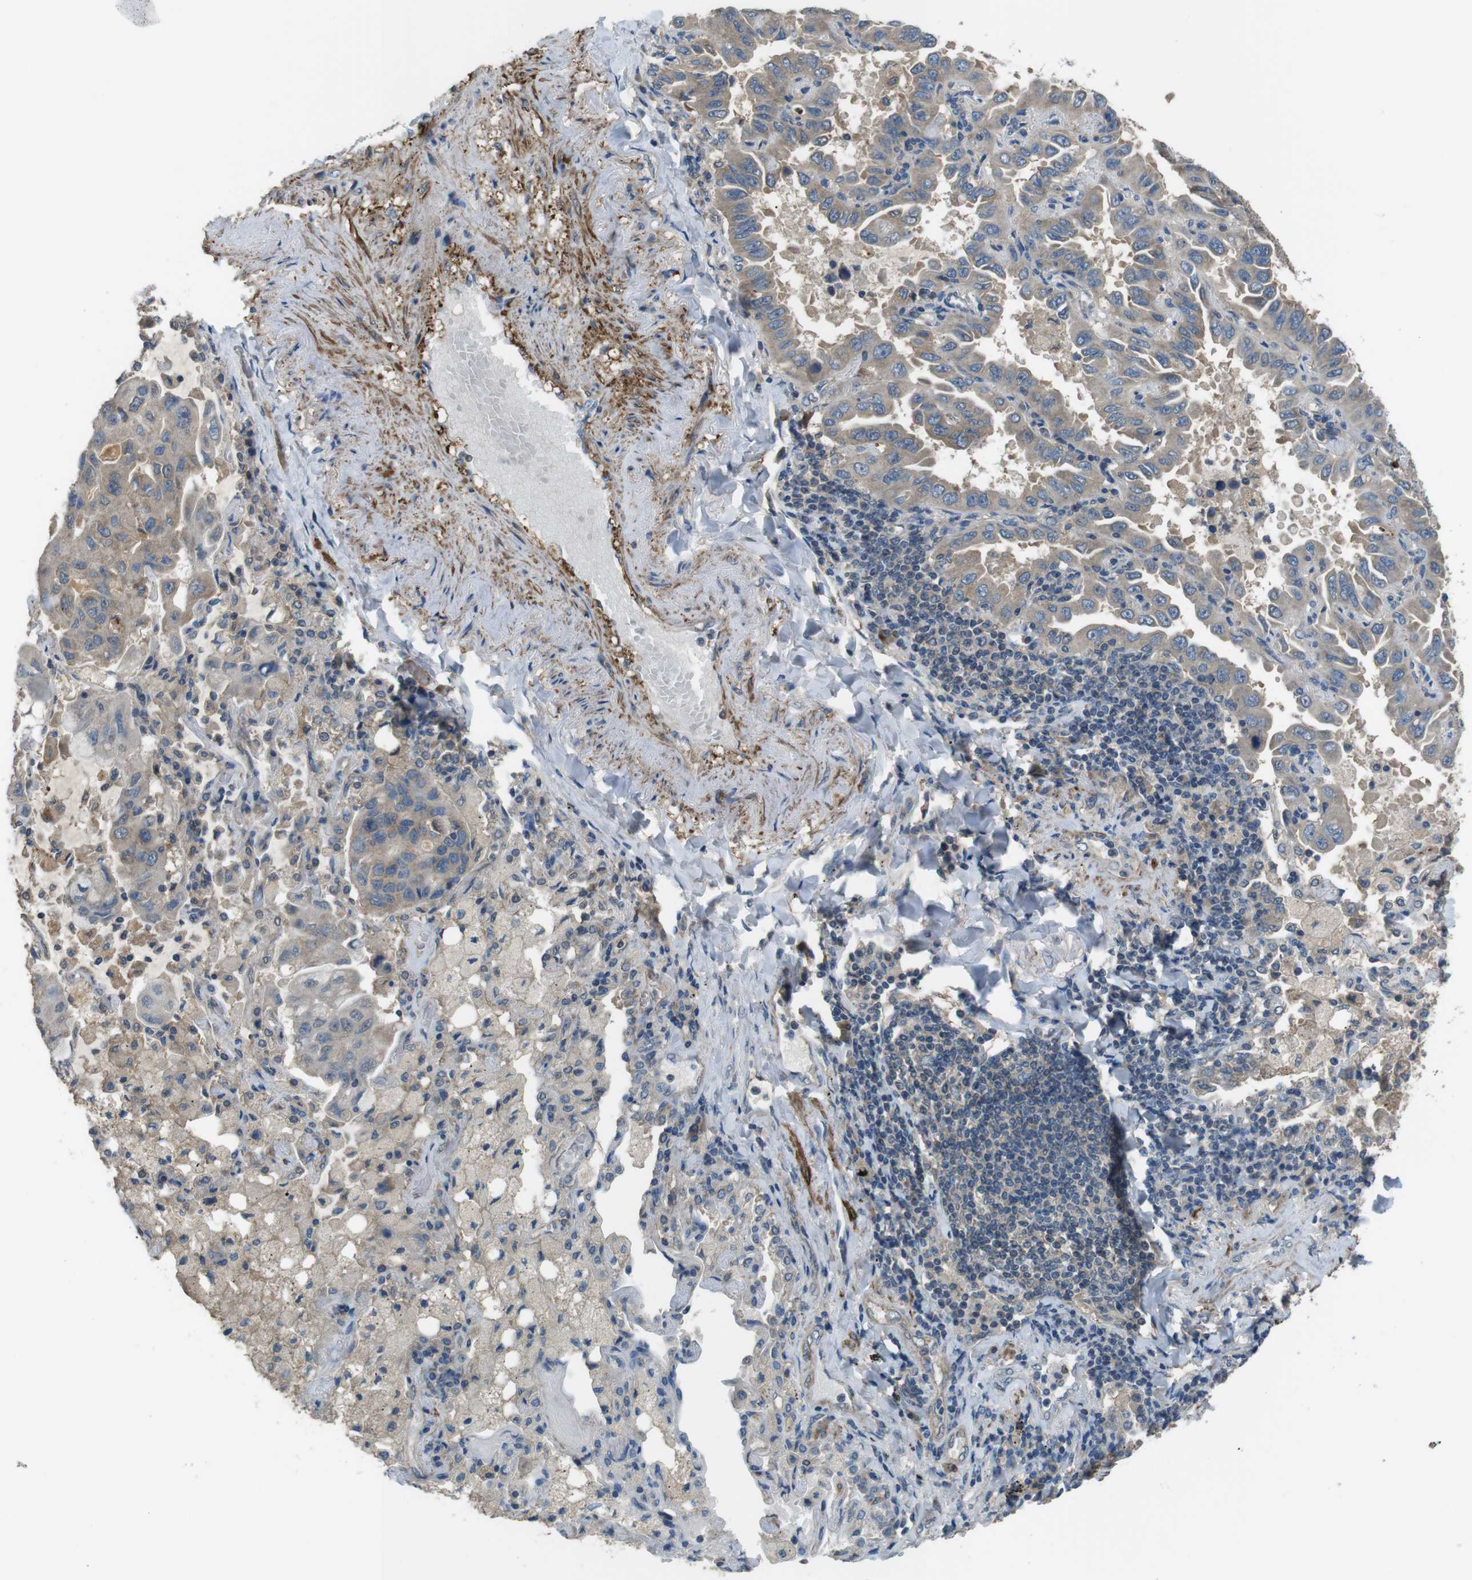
{"staining": {"intensity": "weak", "quantity": ">75%", "location": "cytoplasmic/membranous"}, "tissue": "lung cancer", "cell_type": "Tumor cells", "image_type": "cancer", "snomed": [{"axis": "morphology", "description": "Adenocarcinoma, NOS"}, {"axis": "topography", "description": "Lung"}], "caption": "An image of lung cancer (adenocarcinoma) stained for a protein shows weak cytoplasmic/membranous brown staining in tumor cells.", "gene": "FUT2", "patient": {"sex": "male", "age": 64}}